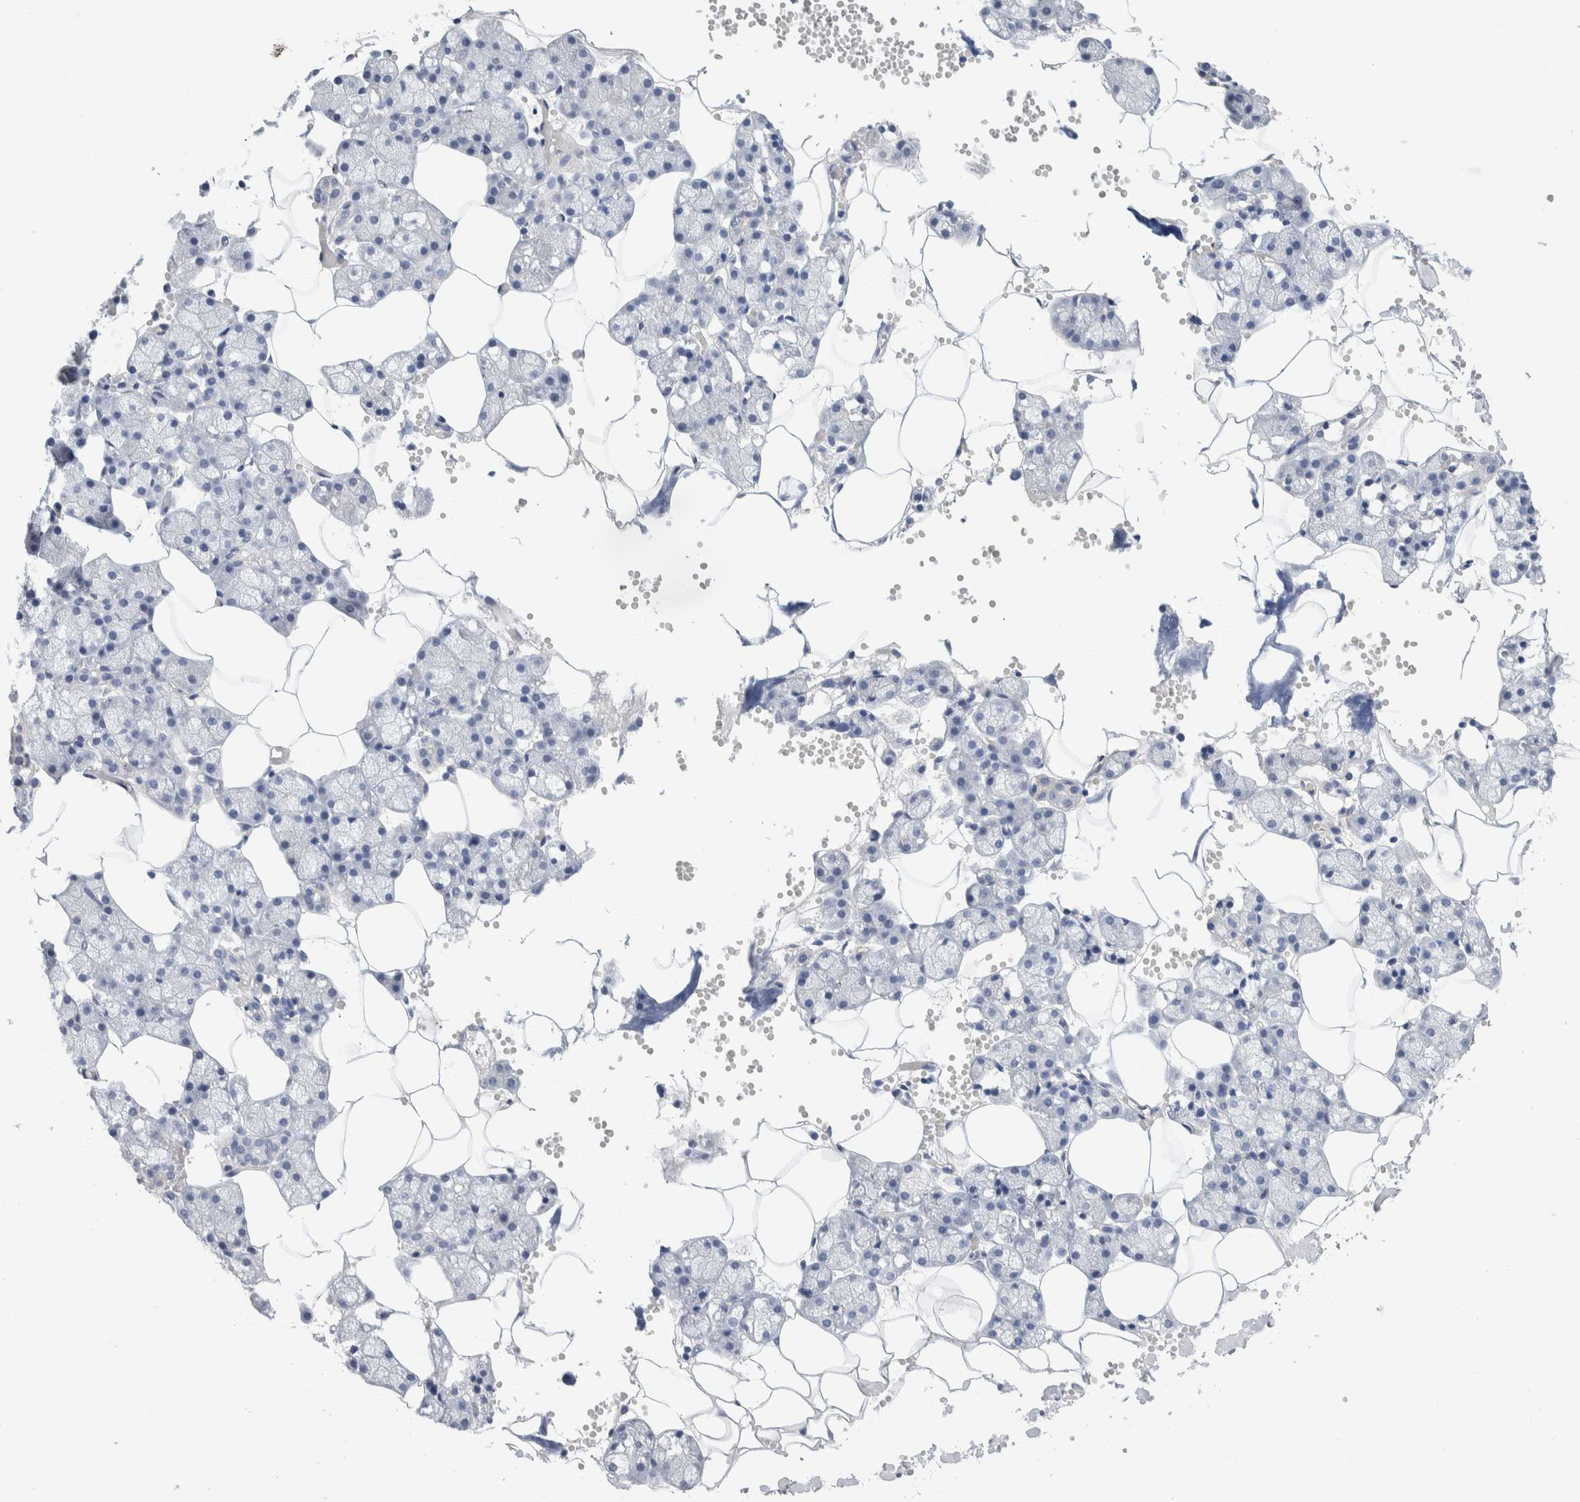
{"staining": {"intensity": "negative", "quantity": "none", "location": "none"}, "tissue": "salivary gland", "cell_type": "Glandular cells", "image_type": "normal", "snomed": [{"axis": "morphology", "description": "Normal tissue, NOS"}, {"axis": "topography", "description": "Salivary gland"}], "caption": "Immunohistochemistry (IHC) image of unremarkable salivary gland: human salivary gland stained with DAB displays no significant protein expression in glandular cells.", "gene": "METRNL", "patient": {"sex": "male", "age": 62}}